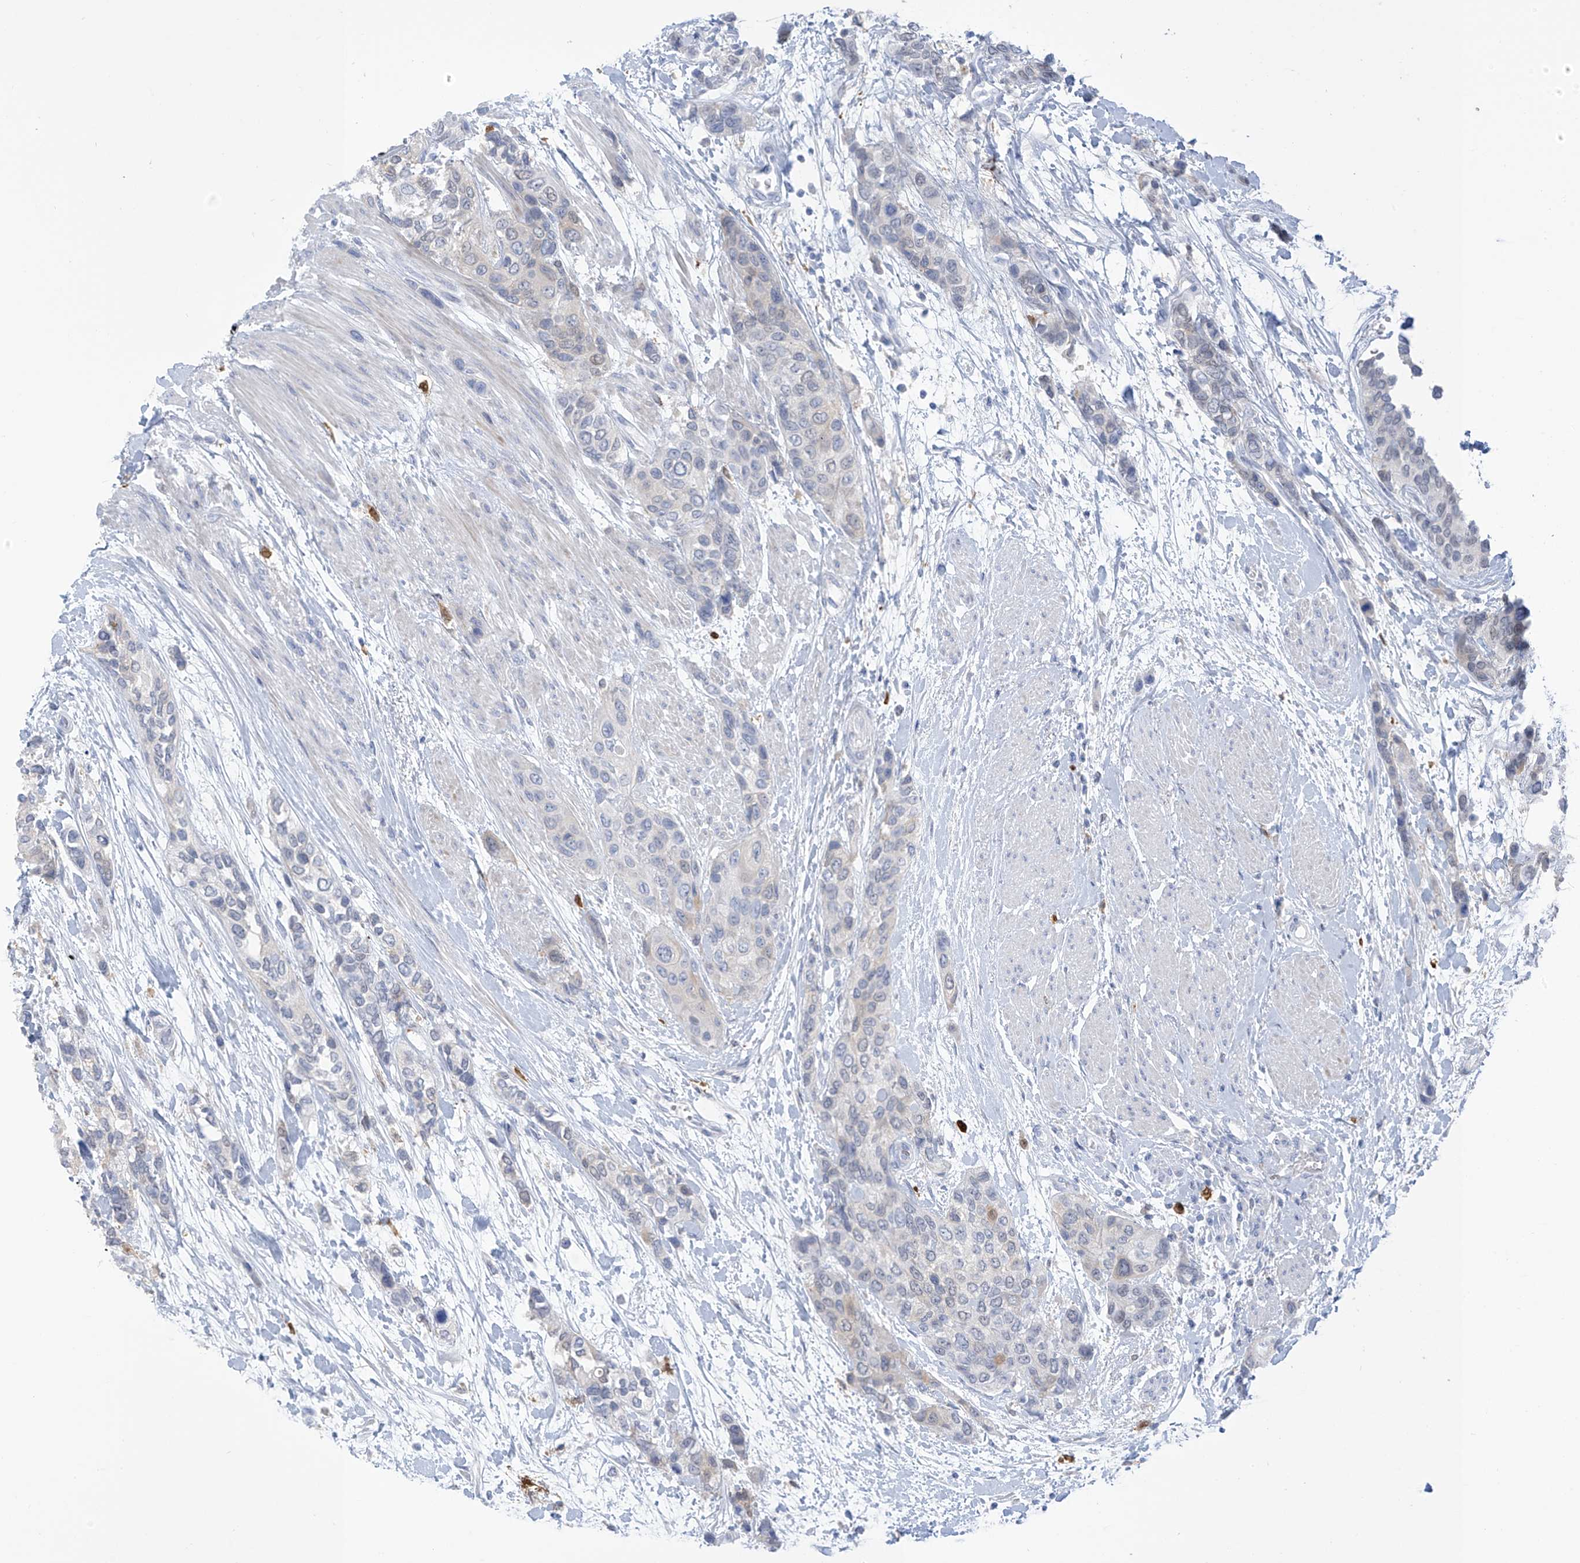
{"staining": {"intensity": "negative", "quantity": "none", "location": "none"}, "tissue": "urothelial cancer", "cell_type": "Tumor cells", "image_type": "cancer", "snomed": [{"axis": "morphology", "description": "Normal tissue, NOS"}, {"axis": "morphology", "description": "Urothelial carcinoma, High grade"}, {"axis": "topography", "description": "Vascular tissue"}, {"axis": "topography", "description": "Urinary bladder"}], "caption": "Immunohistochemistry (IHC) image of high-grade urothelial carcinoma stained for a protein (brown), which demonstrates no staining in tumor cells.", "gene": "TRMT2B", "patient": {"sex": "female", "age": 56}}